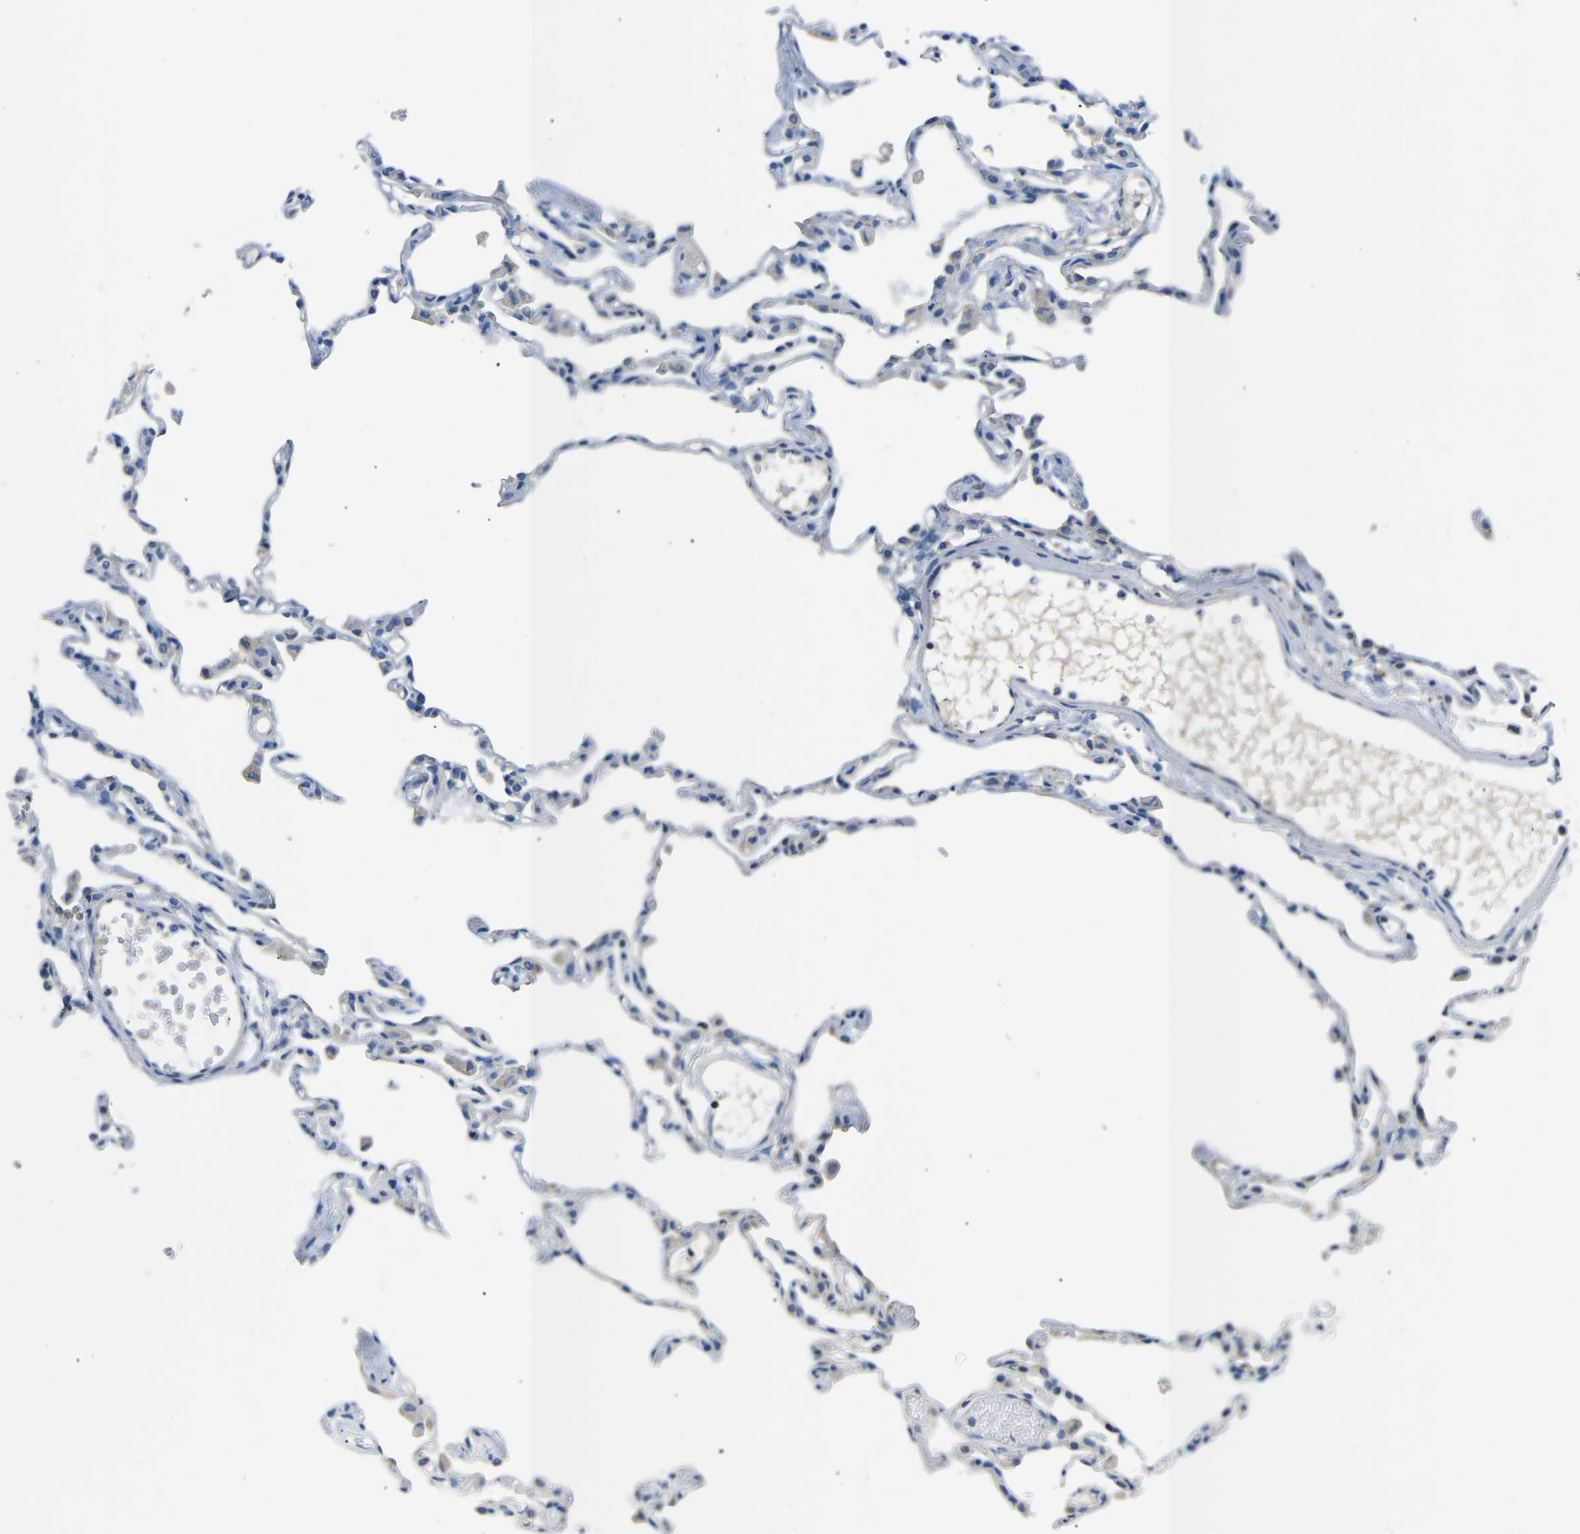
{"staining": {"intensity": "negative", "quantity": "none", "location": "none"}, "tissue": "lung", "cell_type": "Alveolar cells", "image_type": "normal", "snomed": [{"axis": "morphology", "description": "Normal tissue, NOS"}, {"axis": "topography", "description": "Lung"}], "caption": "An IHC micrograph of benign lung is shown. There is no staining in alveolar cells of lung. Brightfield microscopy of immunohistochemistry (IHC) stained with DAB (3,3'-diaminobenzidine) (brown) and hematoxylin (blue), captured at high magnification.", "gene": "DCP1A", "patient": {"sex": "female", "age": 49}}